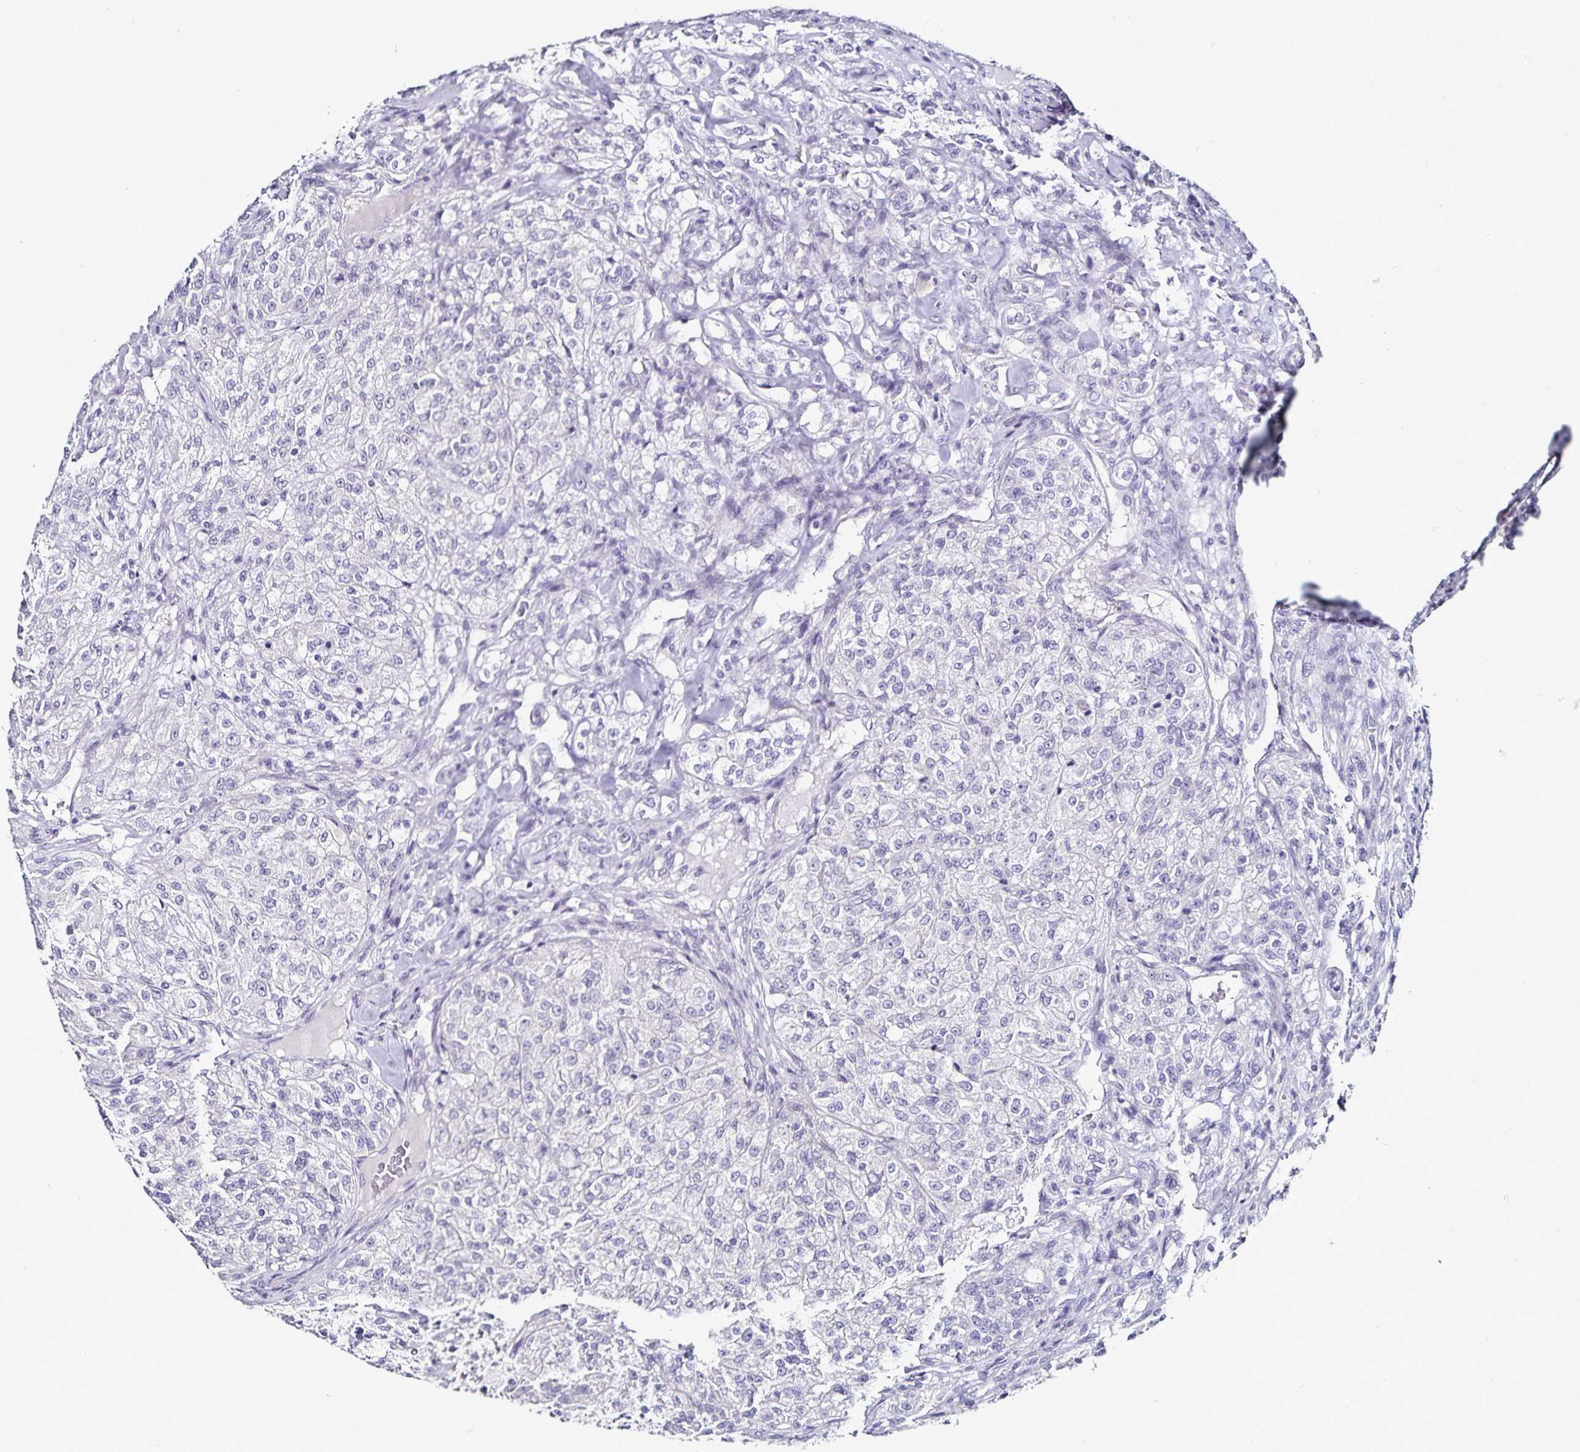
{"staining": {"intensity": "negative", "quantity": "none", "location": "none"}, "tissue": "renal cancer", "cell_type": "Tumor cells", "image_type": "cancer", "snomed": [{"axis": "morphology", "description": "Adenocarcinoma, NOS"}, {"axis": "topography", "description": "Kidney"}], "caption": "A photomicrograph of renal adenocarcinoma stained for a protein displays no brown staining in tumor cells. (DAB immunohistochemistry with hematoxylin counter stain).", "gene": "TSPAN7", "patient": {"sex": "female", "age": 63}}